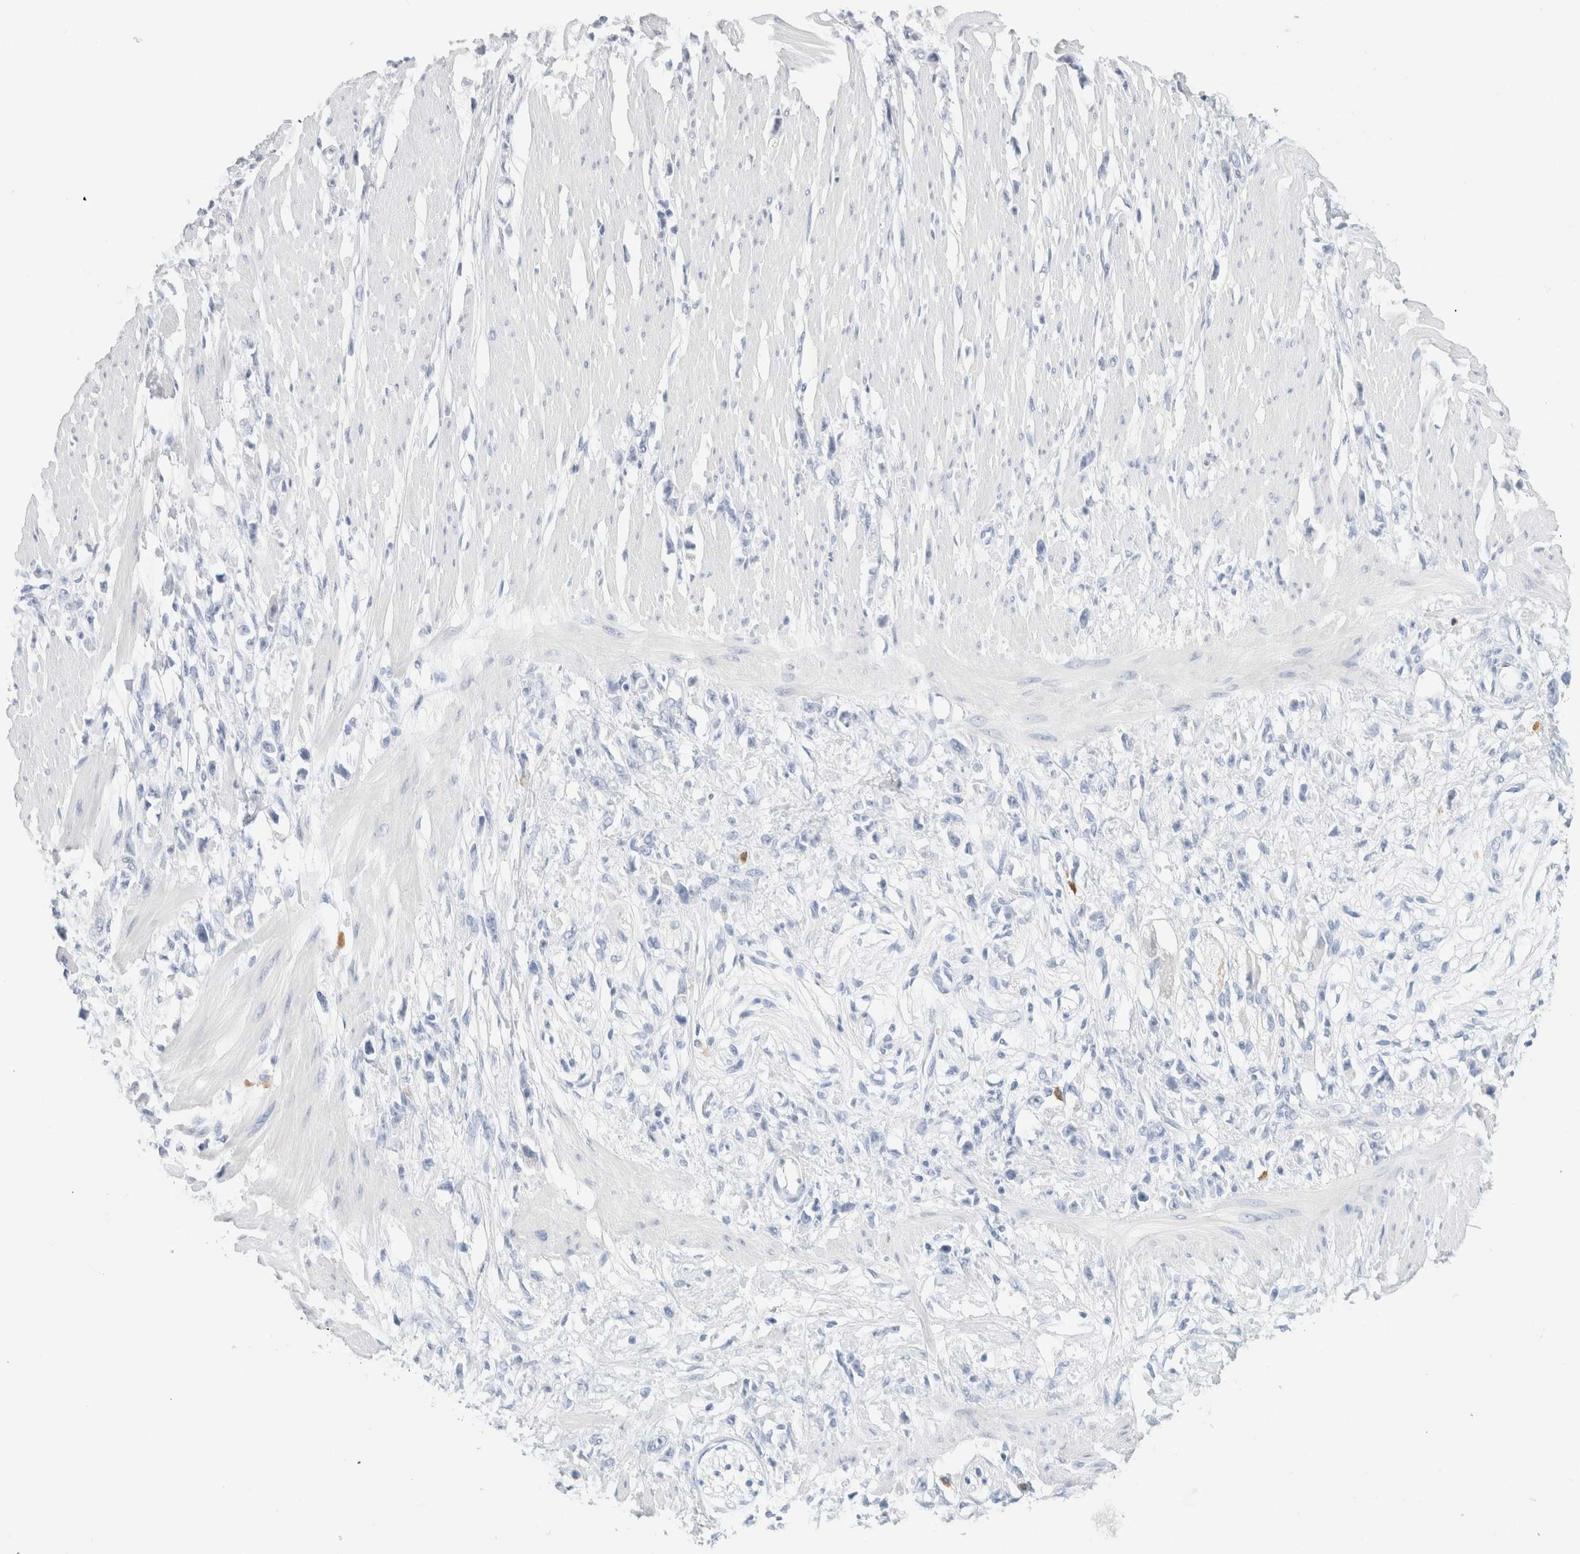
{"staining": {"intensity": "negative", "quantity": "none", "location": "none"}, "tissue": "stomach cancer", "cell_type": "Tumor cells", "image_type": "cancer", "snomed": [{"axis": "morphology", "description": "Adenocarcinoma, NOS"}, {"axis": "topography", "description": "Stomach"}], "caption": "The image shows no significant expression in tumor cells of stomach cancer. (Brightfield microscopy of DAB immunohistochemistry at high magnification).", "gene": "ARG1", "patient": {"sex": "female", "age": 59}}